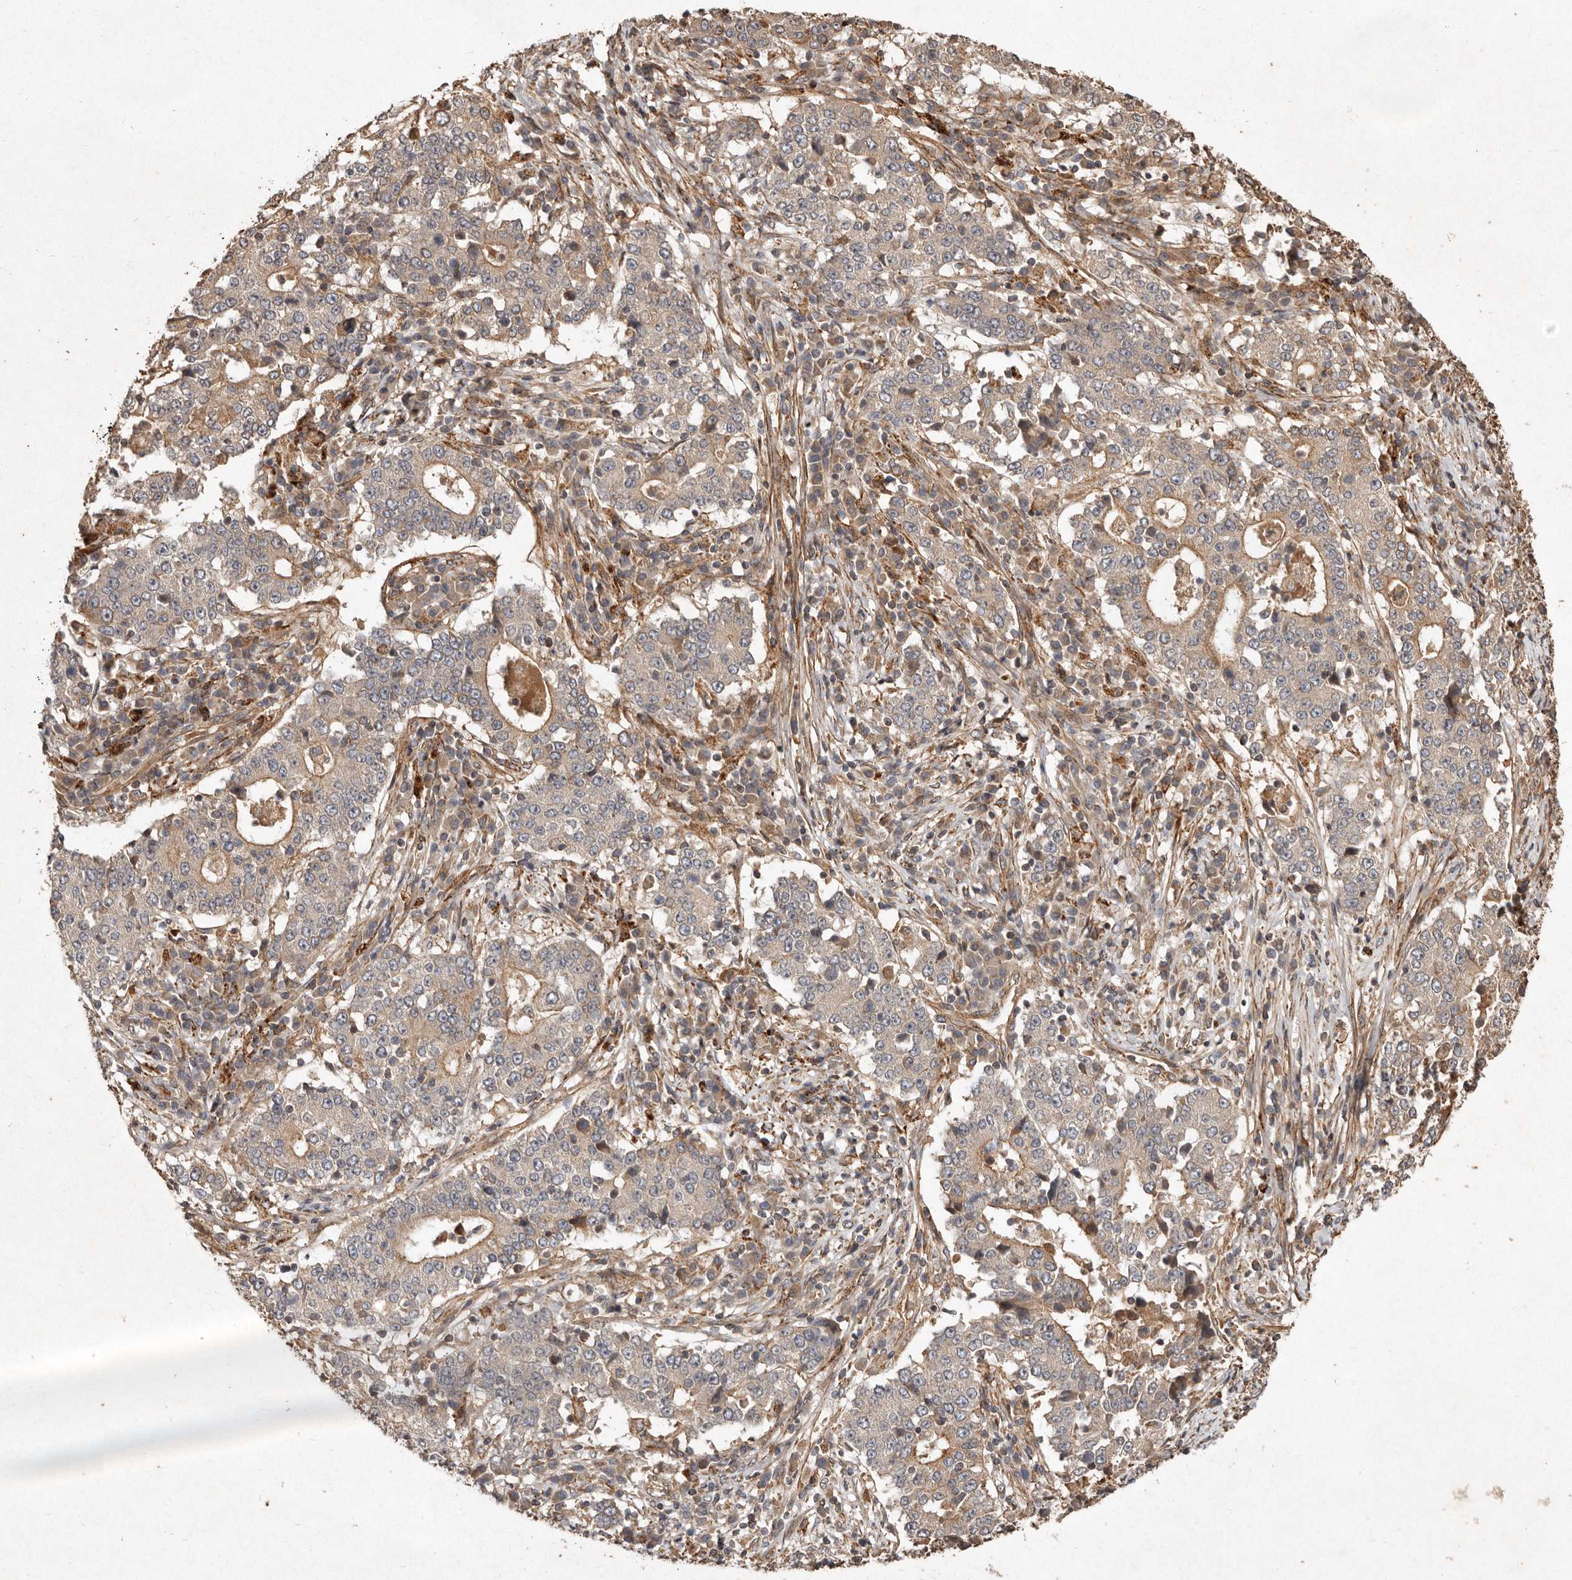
{"staining": {"intensity": "moderate", "quantity": "25%-75%", "location": "cytoplasmic/membranous"}, "tissue": "stomach cancer", "cell_type": "Tumor cells", "image_type": "cancer", "snomed": [{"axis": "morphology", "description": "Adenocarcinoma, NOS"}, {"axis": "topography", "description": "Stomach"}], "caption": "Immunohistochemical staining of stomach adenocarcinoma displays medium levels of moderate cytoplasmic/membranous protein positivity in approximately 25%-75% of tumor cells.", "gene": "SEMA3A", "patient": {"sex": "male", "age": 59}}